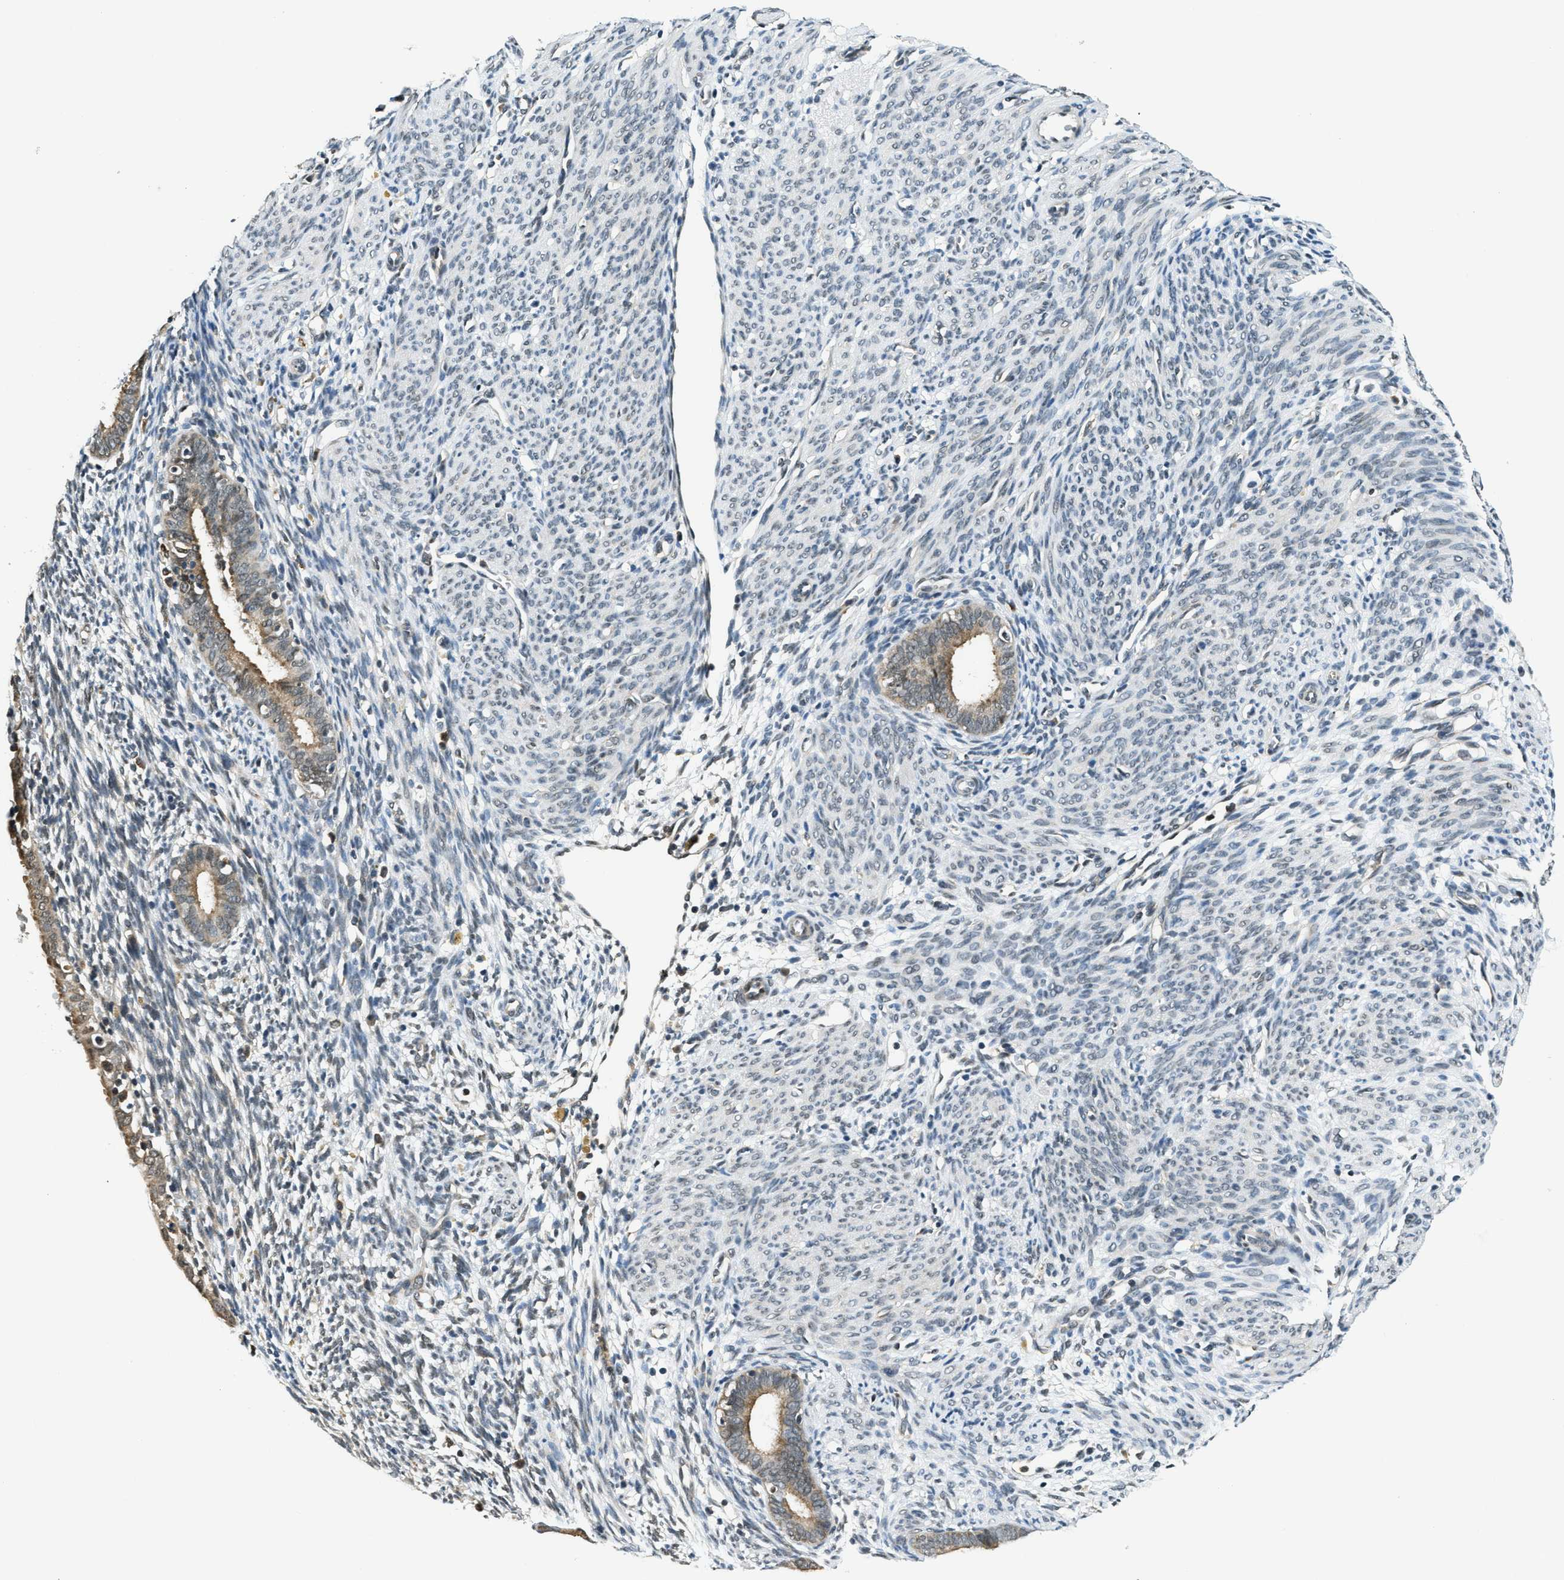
{"staining": {"intensity": "negative", "quantity": "none", "location": "none"}, "tissue": "endometrium", "cell_type": "Cells in endometrial stroma", "image_type": "normal", "snomed": [{"axis": "morphology", "description": "Normal tissue, NOS"}, {"axis": "morphology", "description": "Adenocarcinoma, NOS"}, {"axis": "topography", "description": "Endometrium"}, {"axis": "topography", "description": "Ovary"}], "caption": "Immunohistochemistry (IHC) image of normal human endometrium stained for a protein (brown), which shows no positivity in cells in endometrial stroma. (DAB (3,3'-diaminobenzidine) immunohistochemistry, high magnification).", "gene": "RAB11FIP1", "patient": {"sex": "female", "age": 68}}